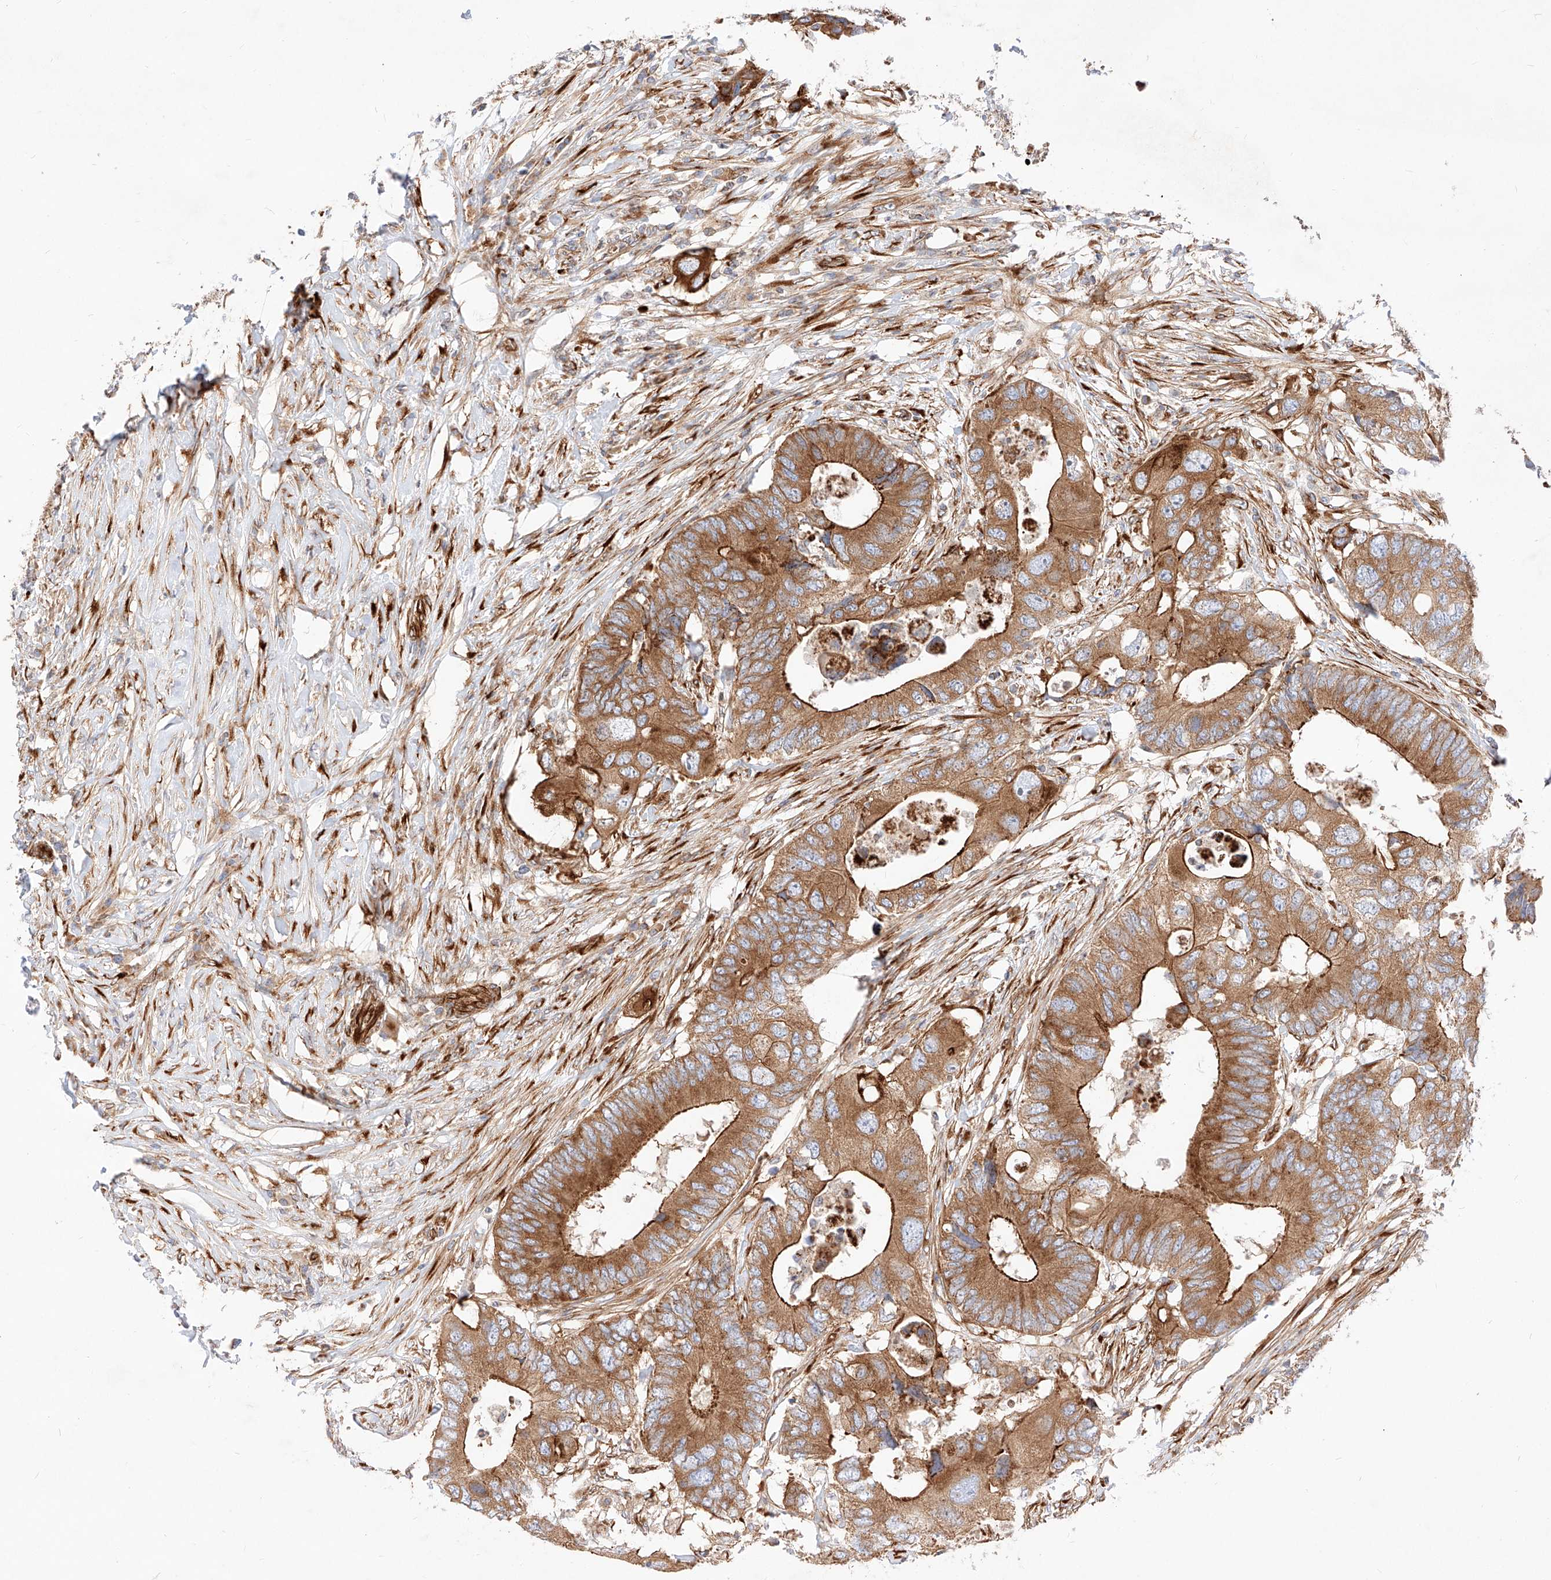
{"staining": {"intensity": "moderate", "quantity": ">75%", "location": "cytoplasmic/membranous"}, "tissue": "colorectal cancer", "cell_type": "Tumor cells", "image_type": "cancer", "snomed": [{"axis": "morphology", "description": "Adenocarcinoma, NOS"}, {"axis": "topography", "description": "Colon"}], "caption": "A histopathology image of colorectal adenocarcinoma stained for a protein reveals moderate cytoplasmic/membranous brown staining in tumor cells.", "gene": "CSGALNACT2", "patient": {"sex": "male", "age": 71}}